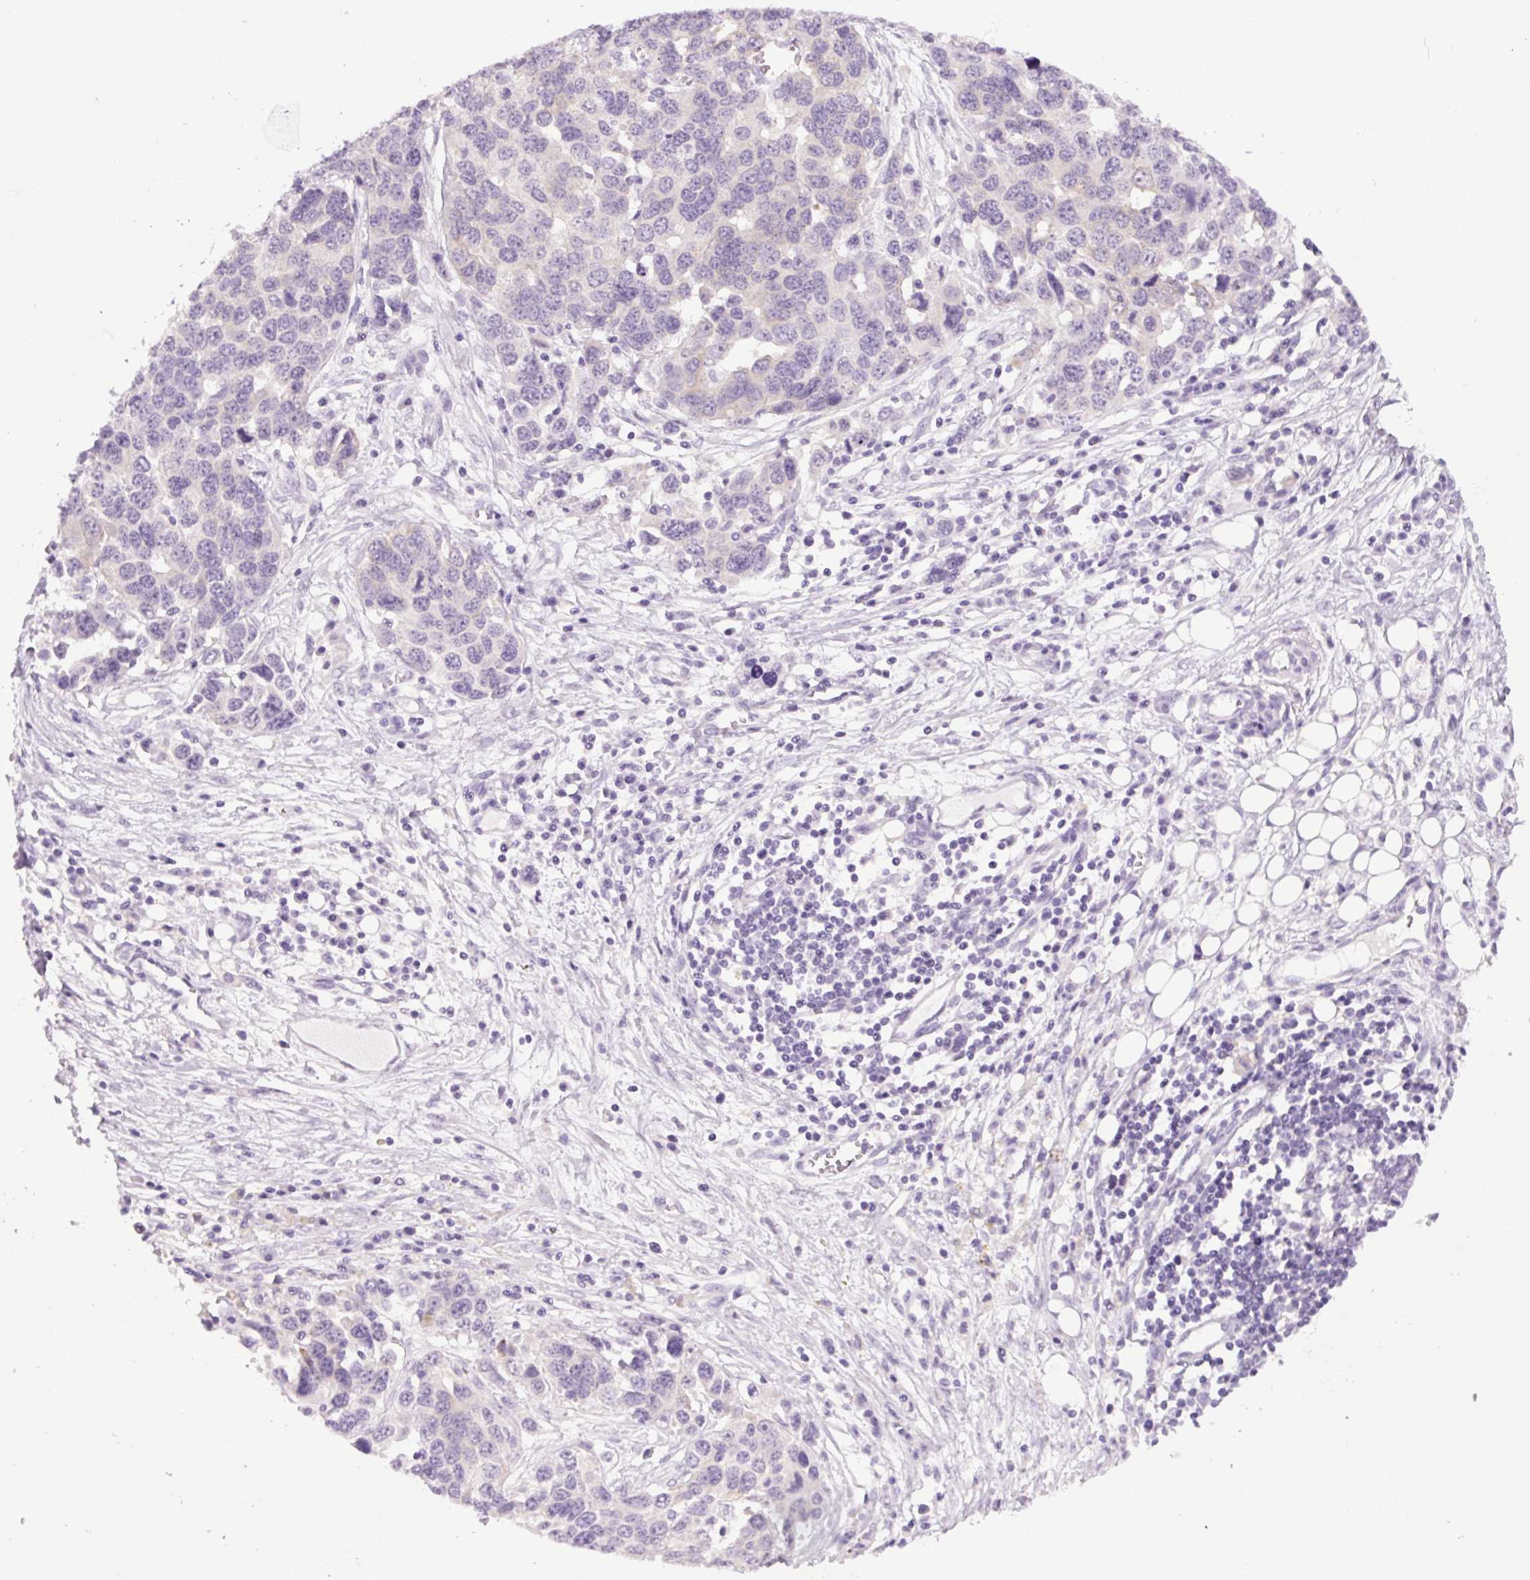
{"staining": {"intensity": "negative", "quantity": "none", "location": "none"}, "tissue": "ovarian cancer", "cell_type": "Tumor cells", "image_type": "cancer", "snomed": [{"axis": "morphology", "description": "Cystadenocarcinoma, serous, NOS"}, {"axis": "topography", "description": "Ovary"}], "caption": "This photomicrograph is of serous cystadenocarcinoma (ovarian) stained with IHC to label a protein in brown with the nuclei are counter-stained blue. There is no expression in tumor cells.", "gene": "COL9A2", "patient": {"sex": "female", "age": 76}}